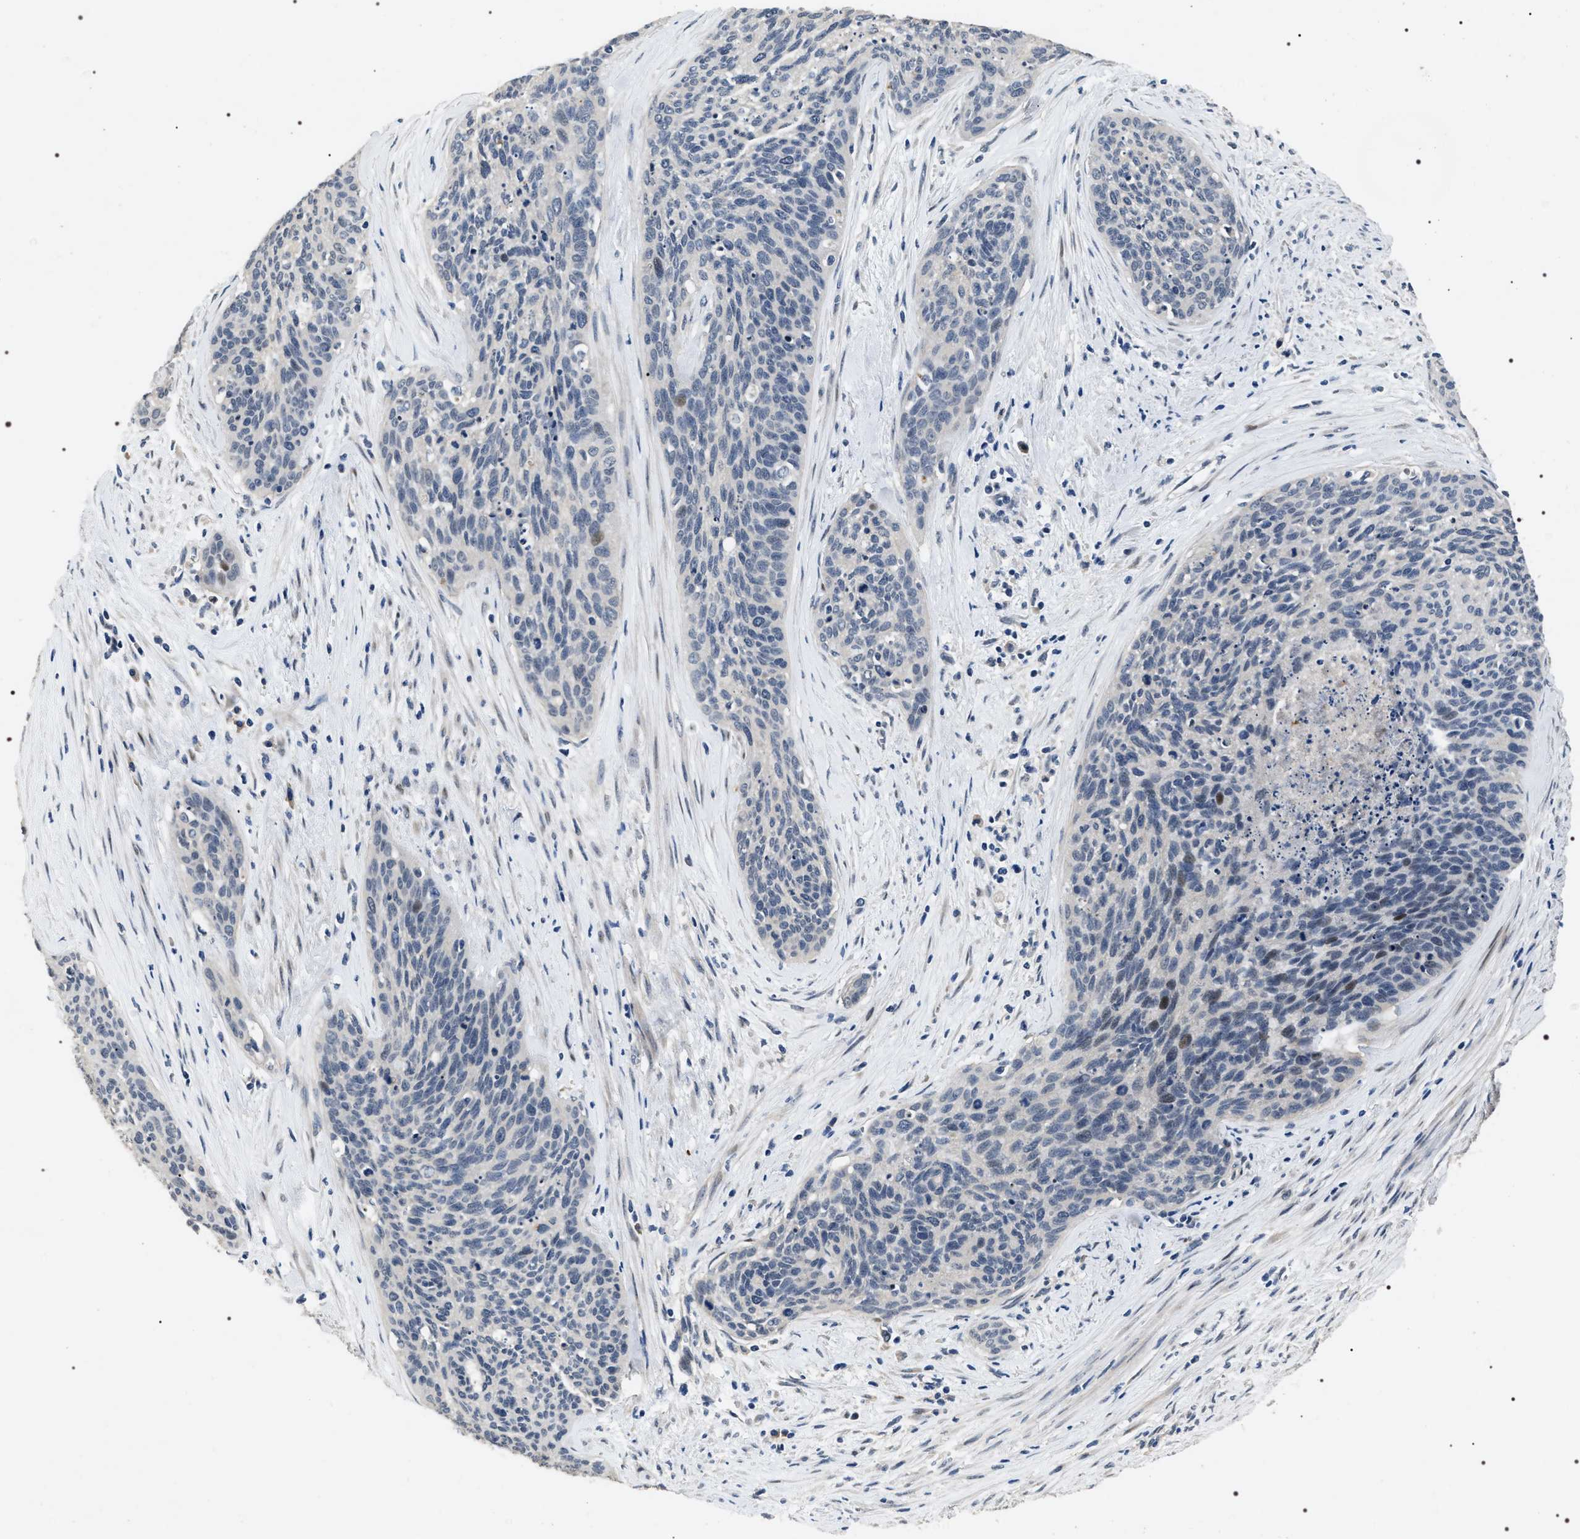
{"staining": {"intensity": "moderate", "quantity": "<25%", "location": "nuclear"}, "tissue": "cervical cancer", "cell_type": "Tumor cells", "image_type": "cancer", "snomed": [{"axis": "morphology", "description": "Squamous cell carcinoma, NOS"}, {"axis": "topography", "description": "Cervix"}], "caption": "The immunohistochemical stain highlights moderate nuclear expression in tumor cells of cervical squamous cell carcinoma tissue.", "gene": "IFT81", "patient": {"sex": "female", "age": 55}}